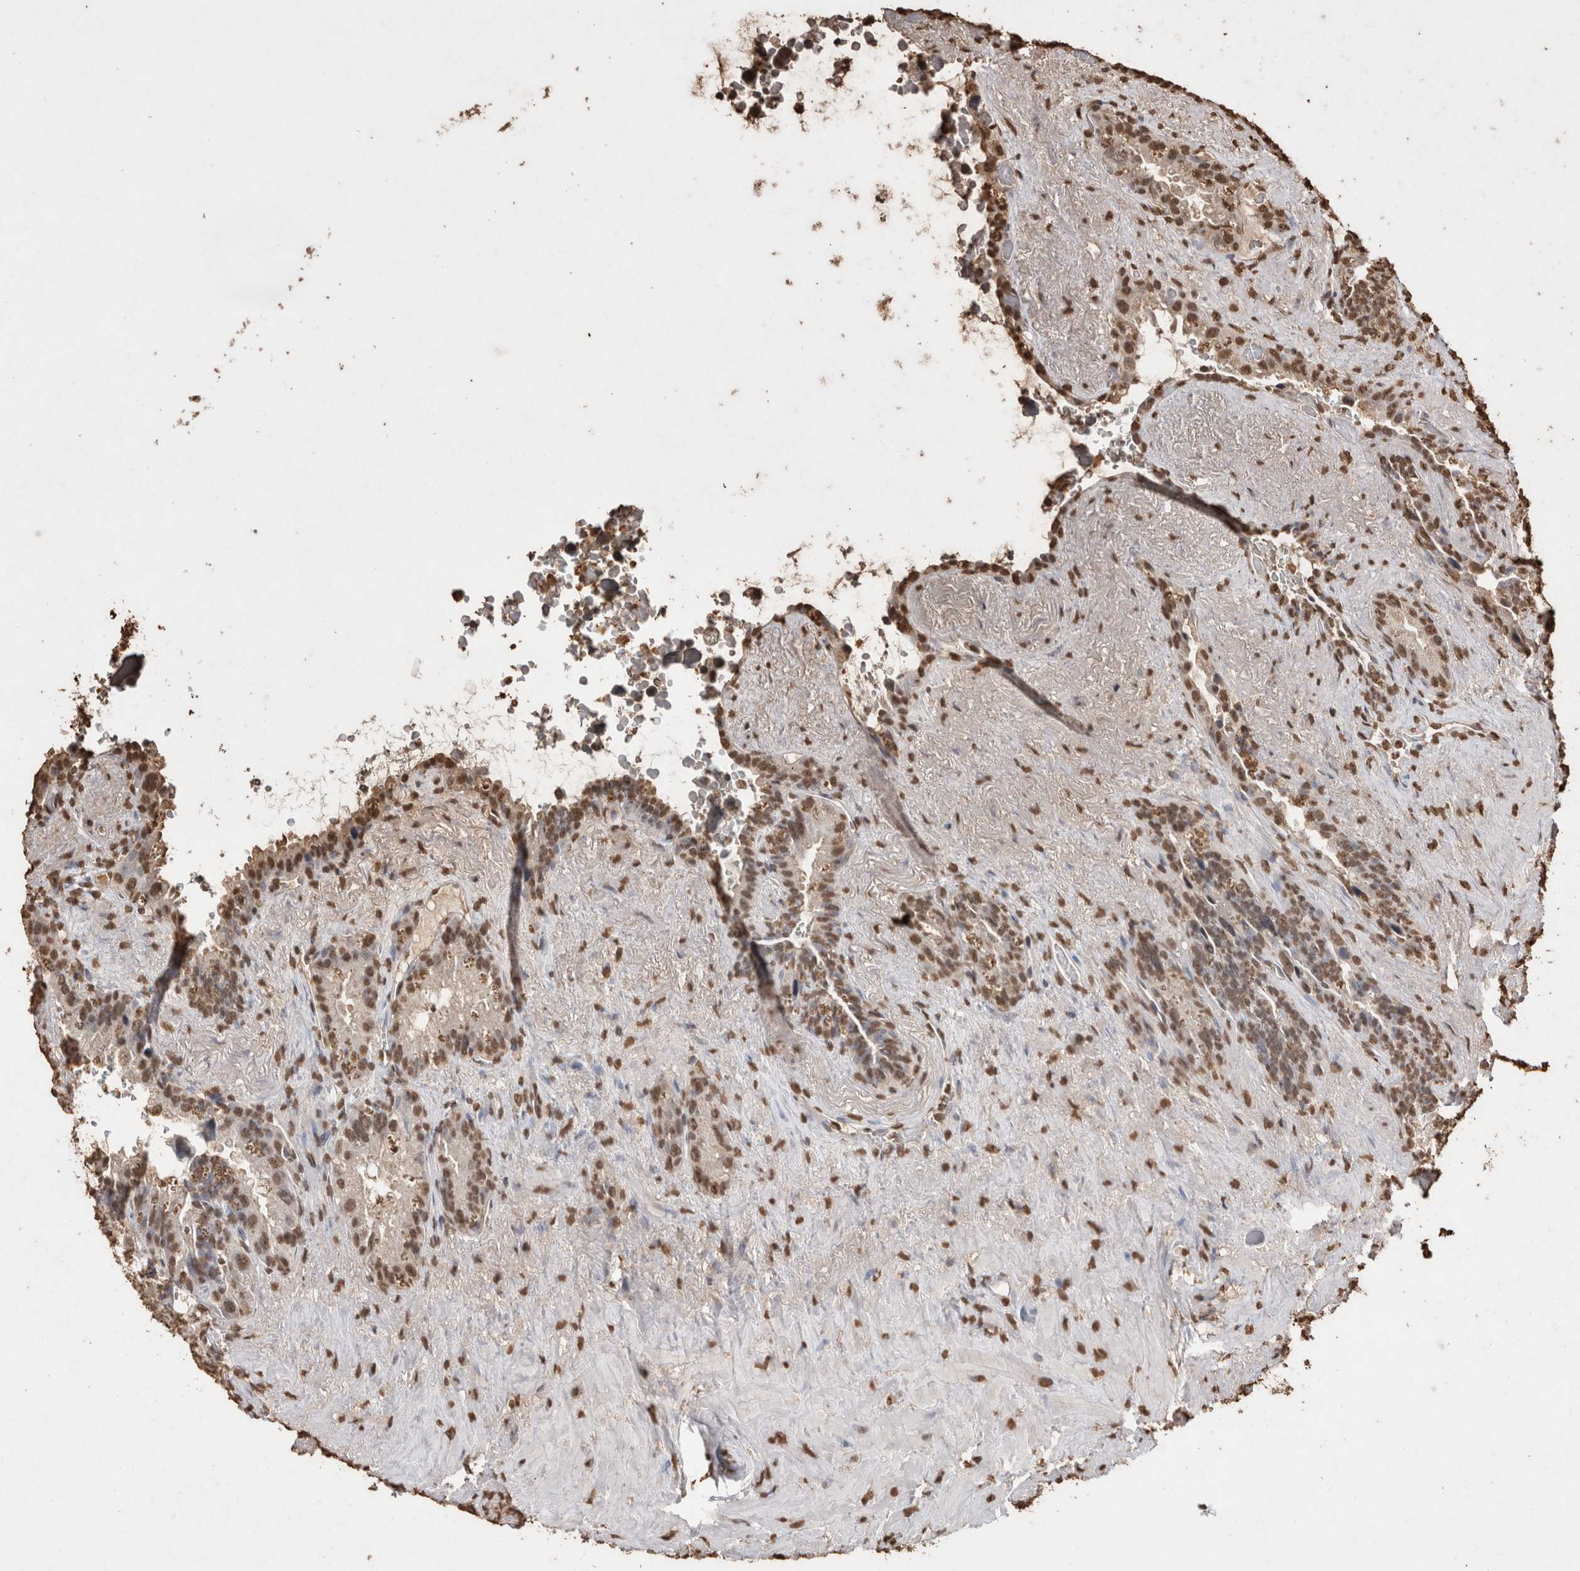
{"staining": {"intensity": "moderate", "quantity": ">75%", "location": "nuclear"}, "tissue": "seminal vesicle", "cell_type": "Glandular cells", "image_type": "normal", "snomed": [{"axis": "morphology", "description": "Normal tissue, NOS"}, {"axis": "topography", "description": "Seminal veicle"}], "caption": "Approximately >75% of glandular cells in unremarkable human seminal vesicle show moderate nuclear protein positivity as visualized by brown immunohistochemical staining.", "gene": "POU5F1", "patient": {"sex": "male", "age": 80}}